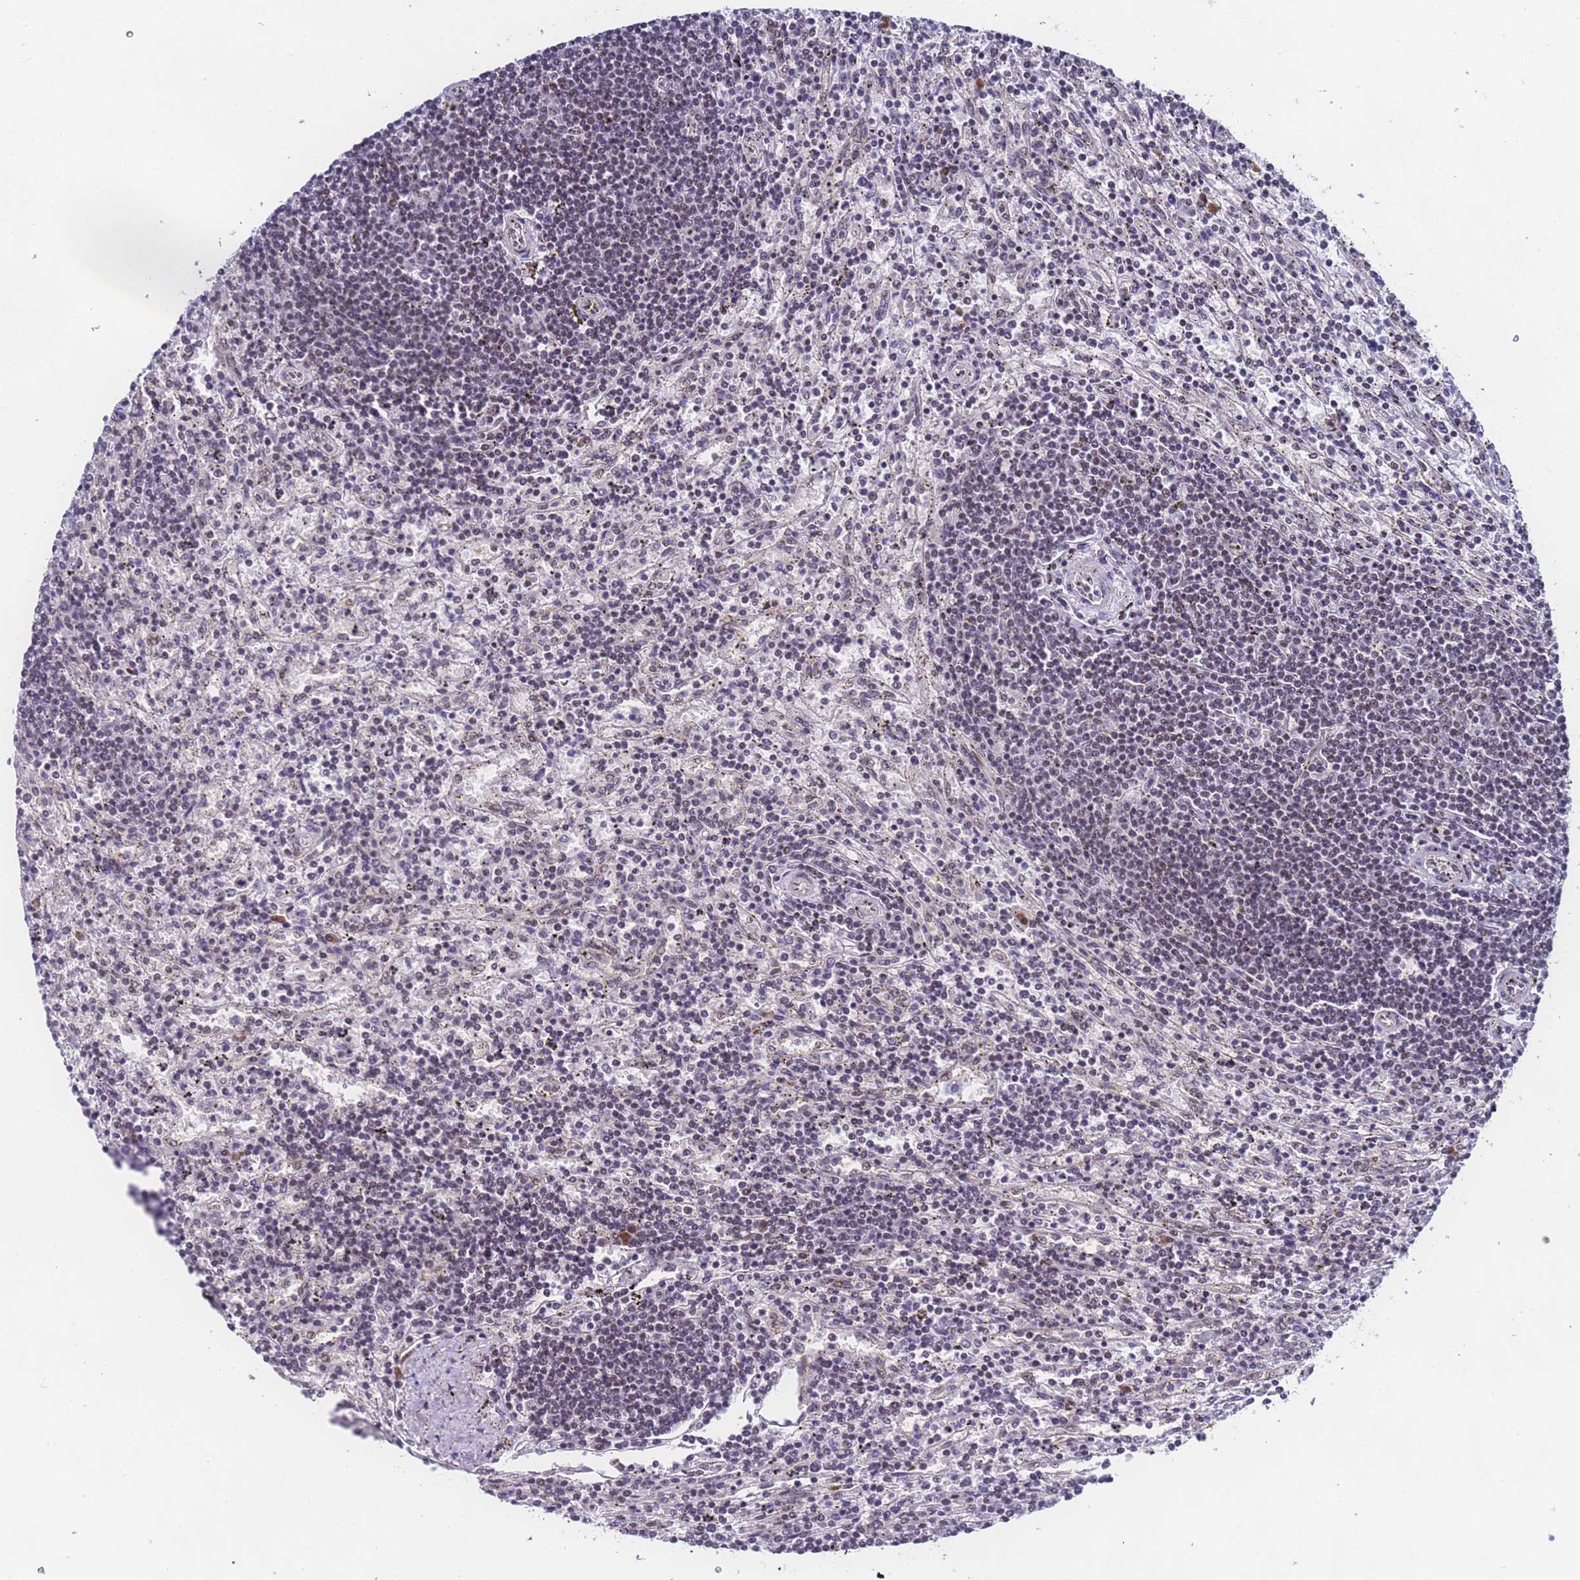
{"staining": {"intensity": "negative", "quantity": "none", "location": "none"}, "tissue": "lymphoma", "cell_type": "Tumor cells", "image_type": "cancer", "snomed": [{"axis": "morphology", "description": "Malignant lymphoma, non-Hodgkin's type, Low grade"}, {"axis": "topography", "description": "Spleen"}], "caption": "Tumor cells show no significant protein staining in malignant lymphoma, non-Hodgkin's type (low-grade). Nuclei are stained in blue.", "gene": "FNBP4", "patient": {"sex": "male", "age": 76}}